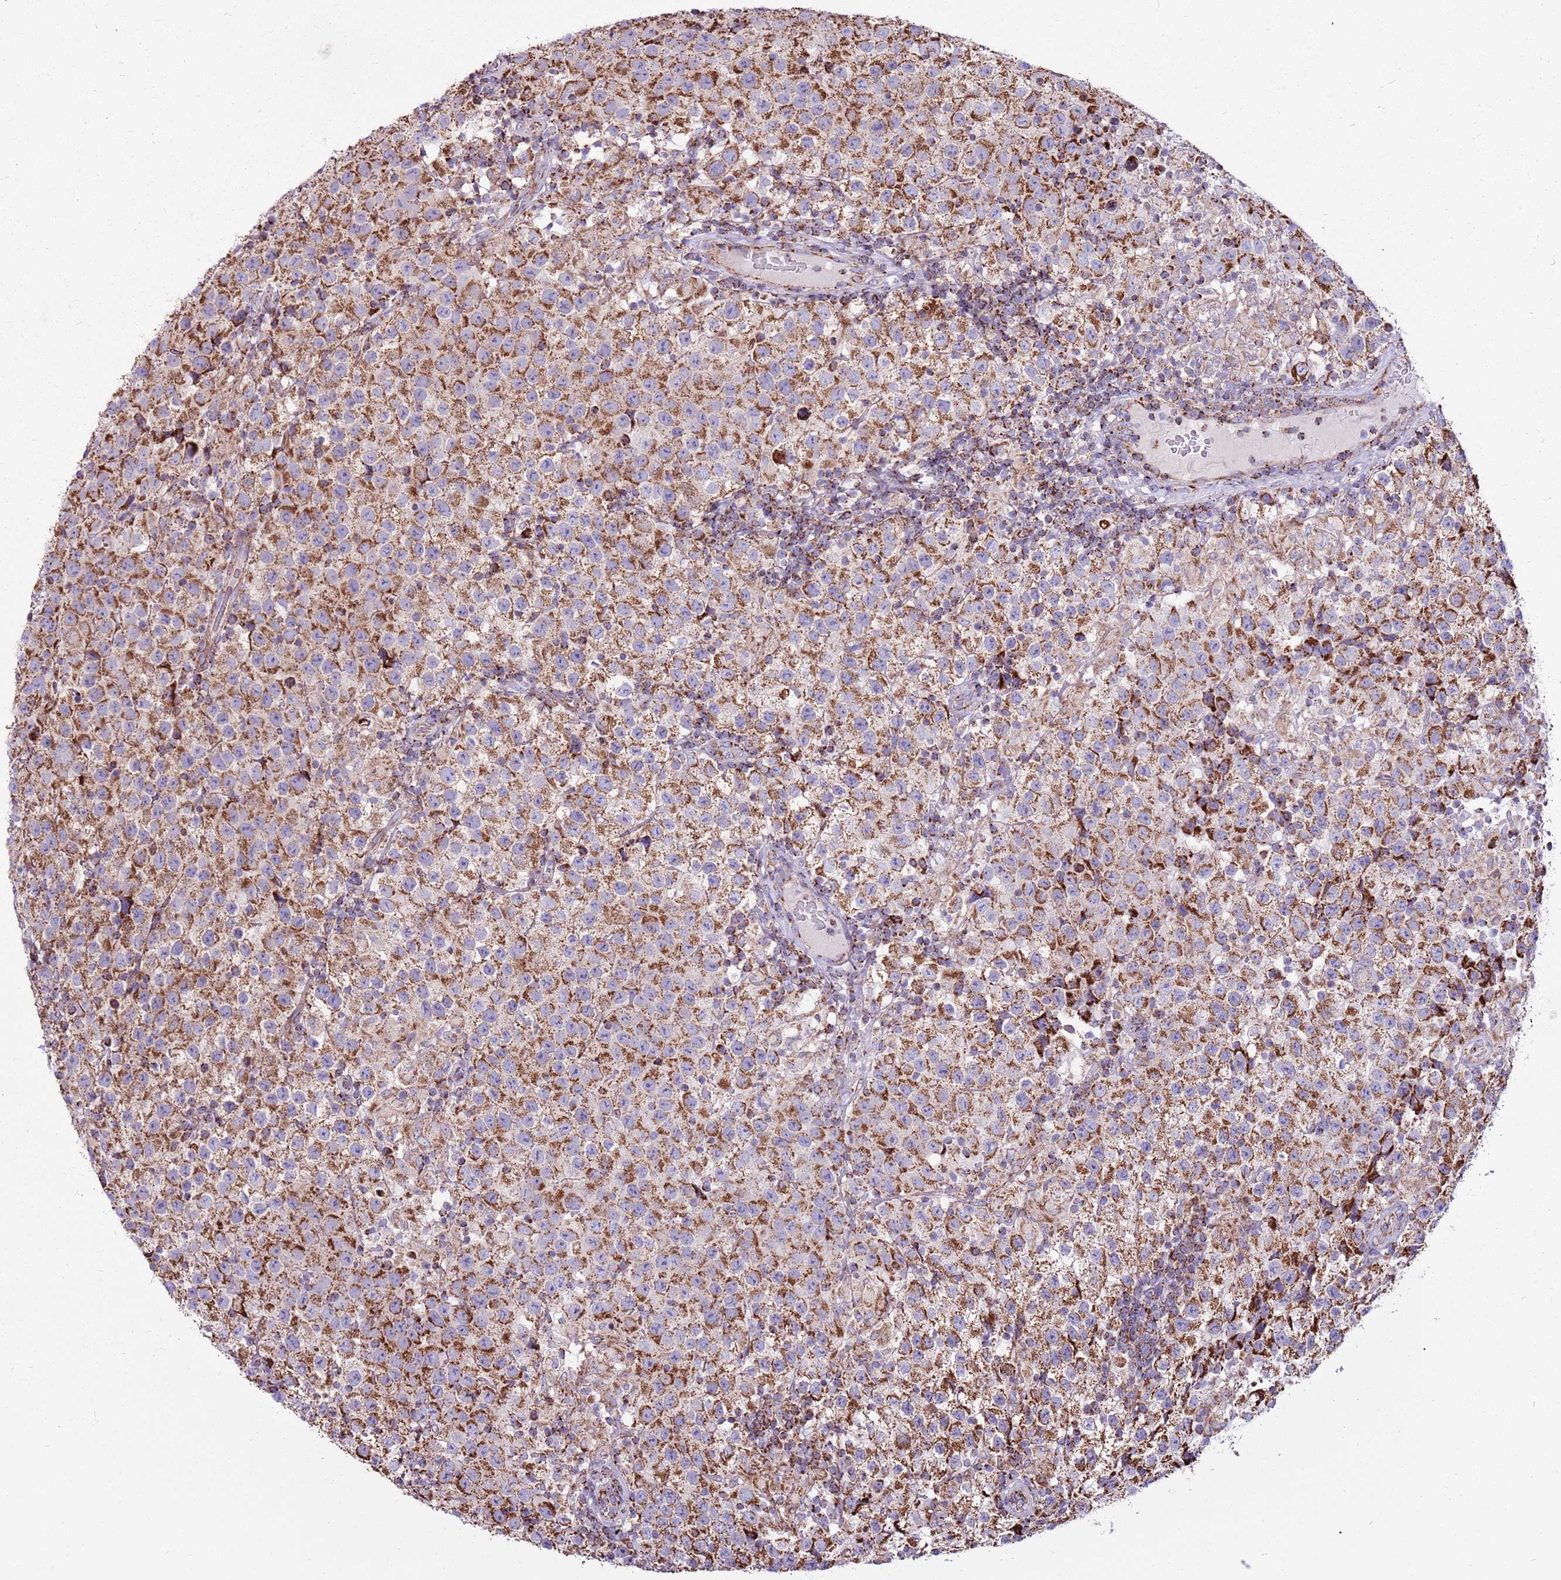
{"staining": {"intensity": "moderate", "quantity": ">75%", "location": "cytoplasmic/membranous"}, "tissue": "testis cancer", "cell_type": "Tumor cells", "image_type": "cancer", "snomed": [{"axis": "morphology", "description": "Seminoma, NOS"}, {"axis": "morphology", "description": "Carcinoma, Embryonal, NOS"}, {"axis": "topography", "description": "Testis"}], "caption": "The image demonstrates a brown stain indicating the presence of a protein in the cytoplasmic/membranous of tumor cells in testis cancer.", "gene": "HECTD4", "patient": {"sex": "male", "age": 41}}